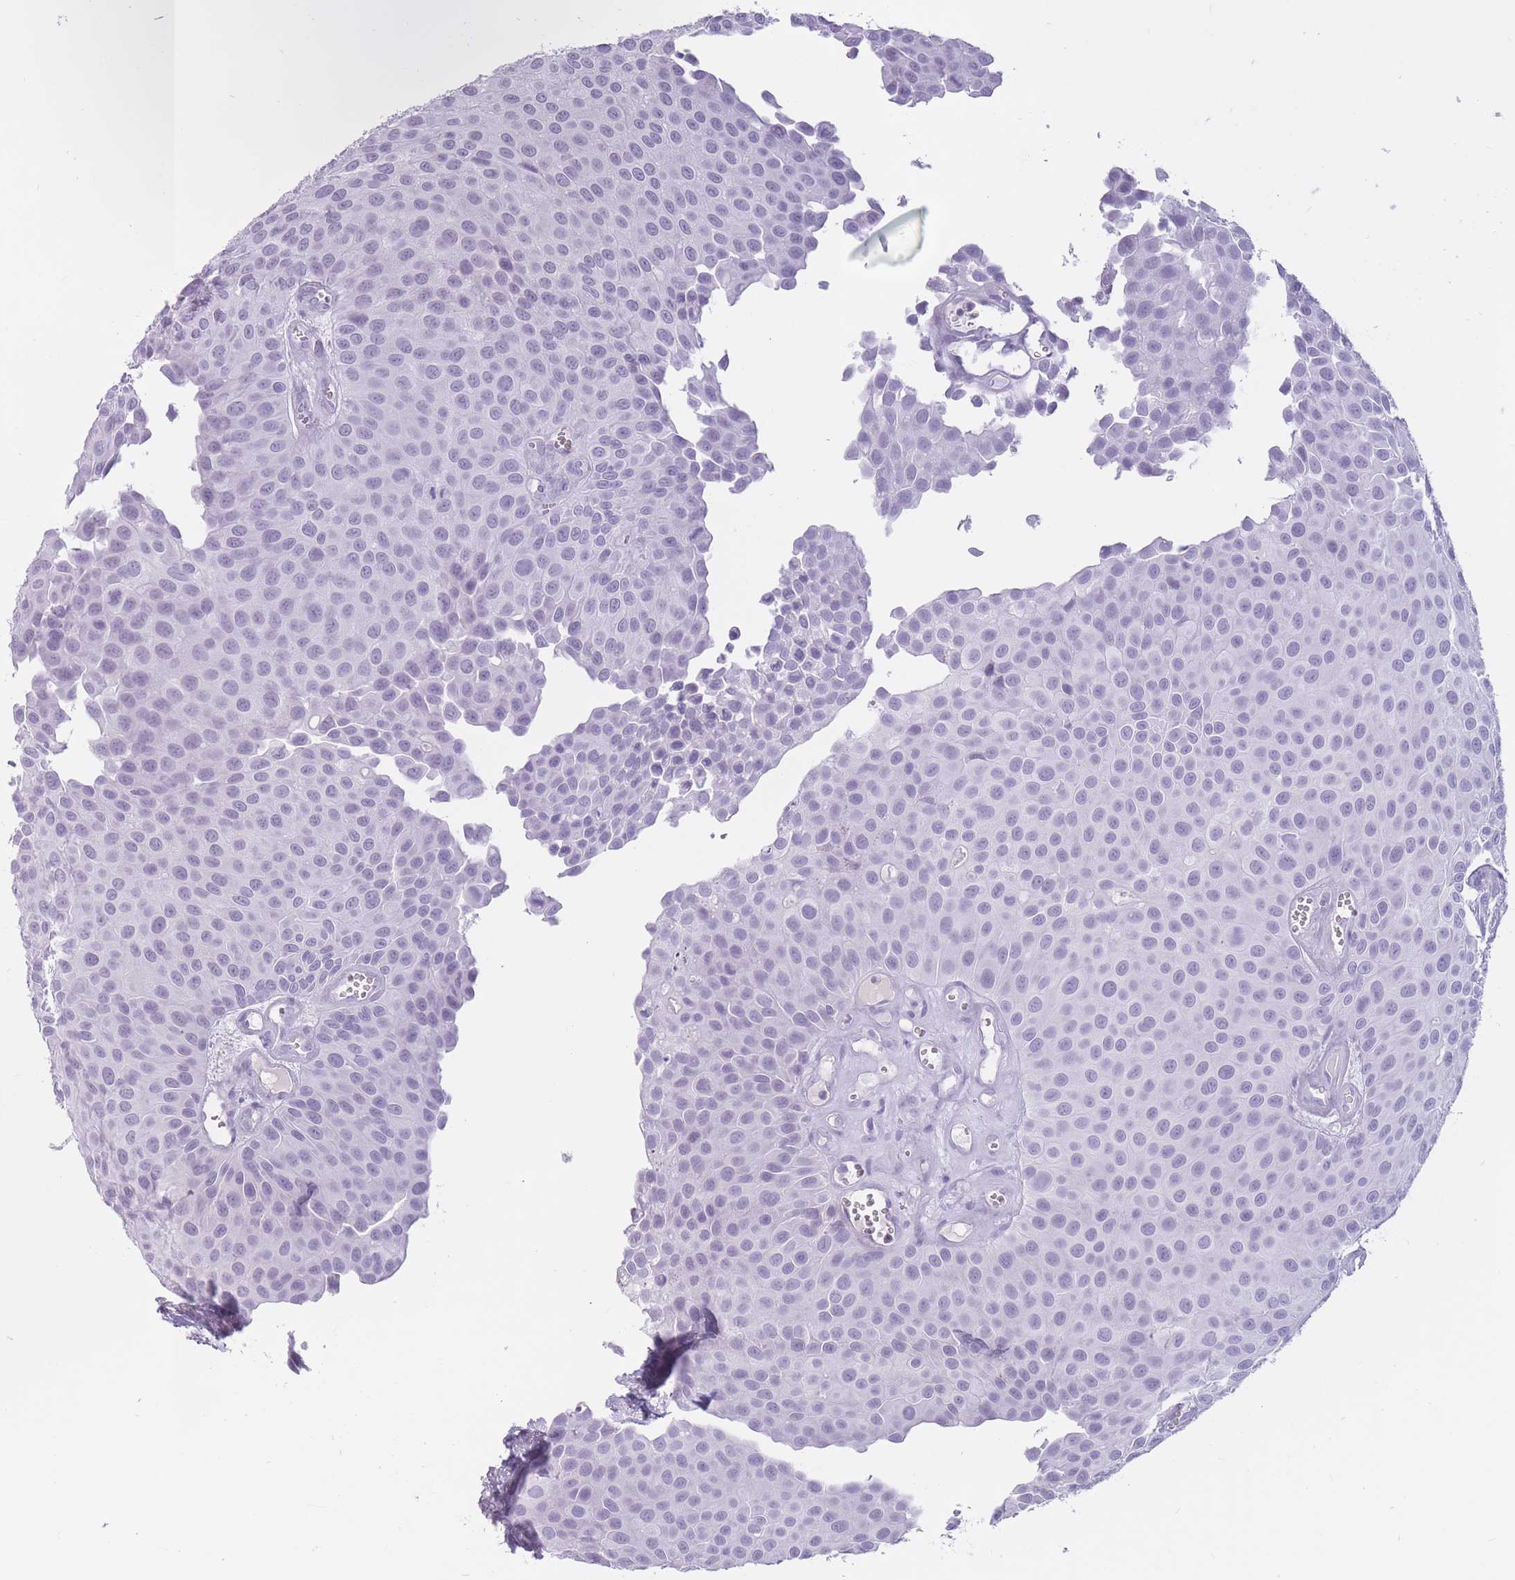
{"staining": {"intensity": "negative", "quantity": "none", "location": "none"}, "tissue": "urothelial cancer", "cell_type": "Tumor cells", "image_type": "cancer", "snomed": [{"axis": "morphology", "description": "Urothelial carcinoma, Low grade"}, {"axis": "topography", "description": "Urinary bladder"}], "caption": "Immunohistochemistry (IHC) image of human urothelial cancer stained for a protein (brown), which reveals no staining in tumor cells.", "gene": "PNMA3", "patient": {"sex": "male", "age": 88}}